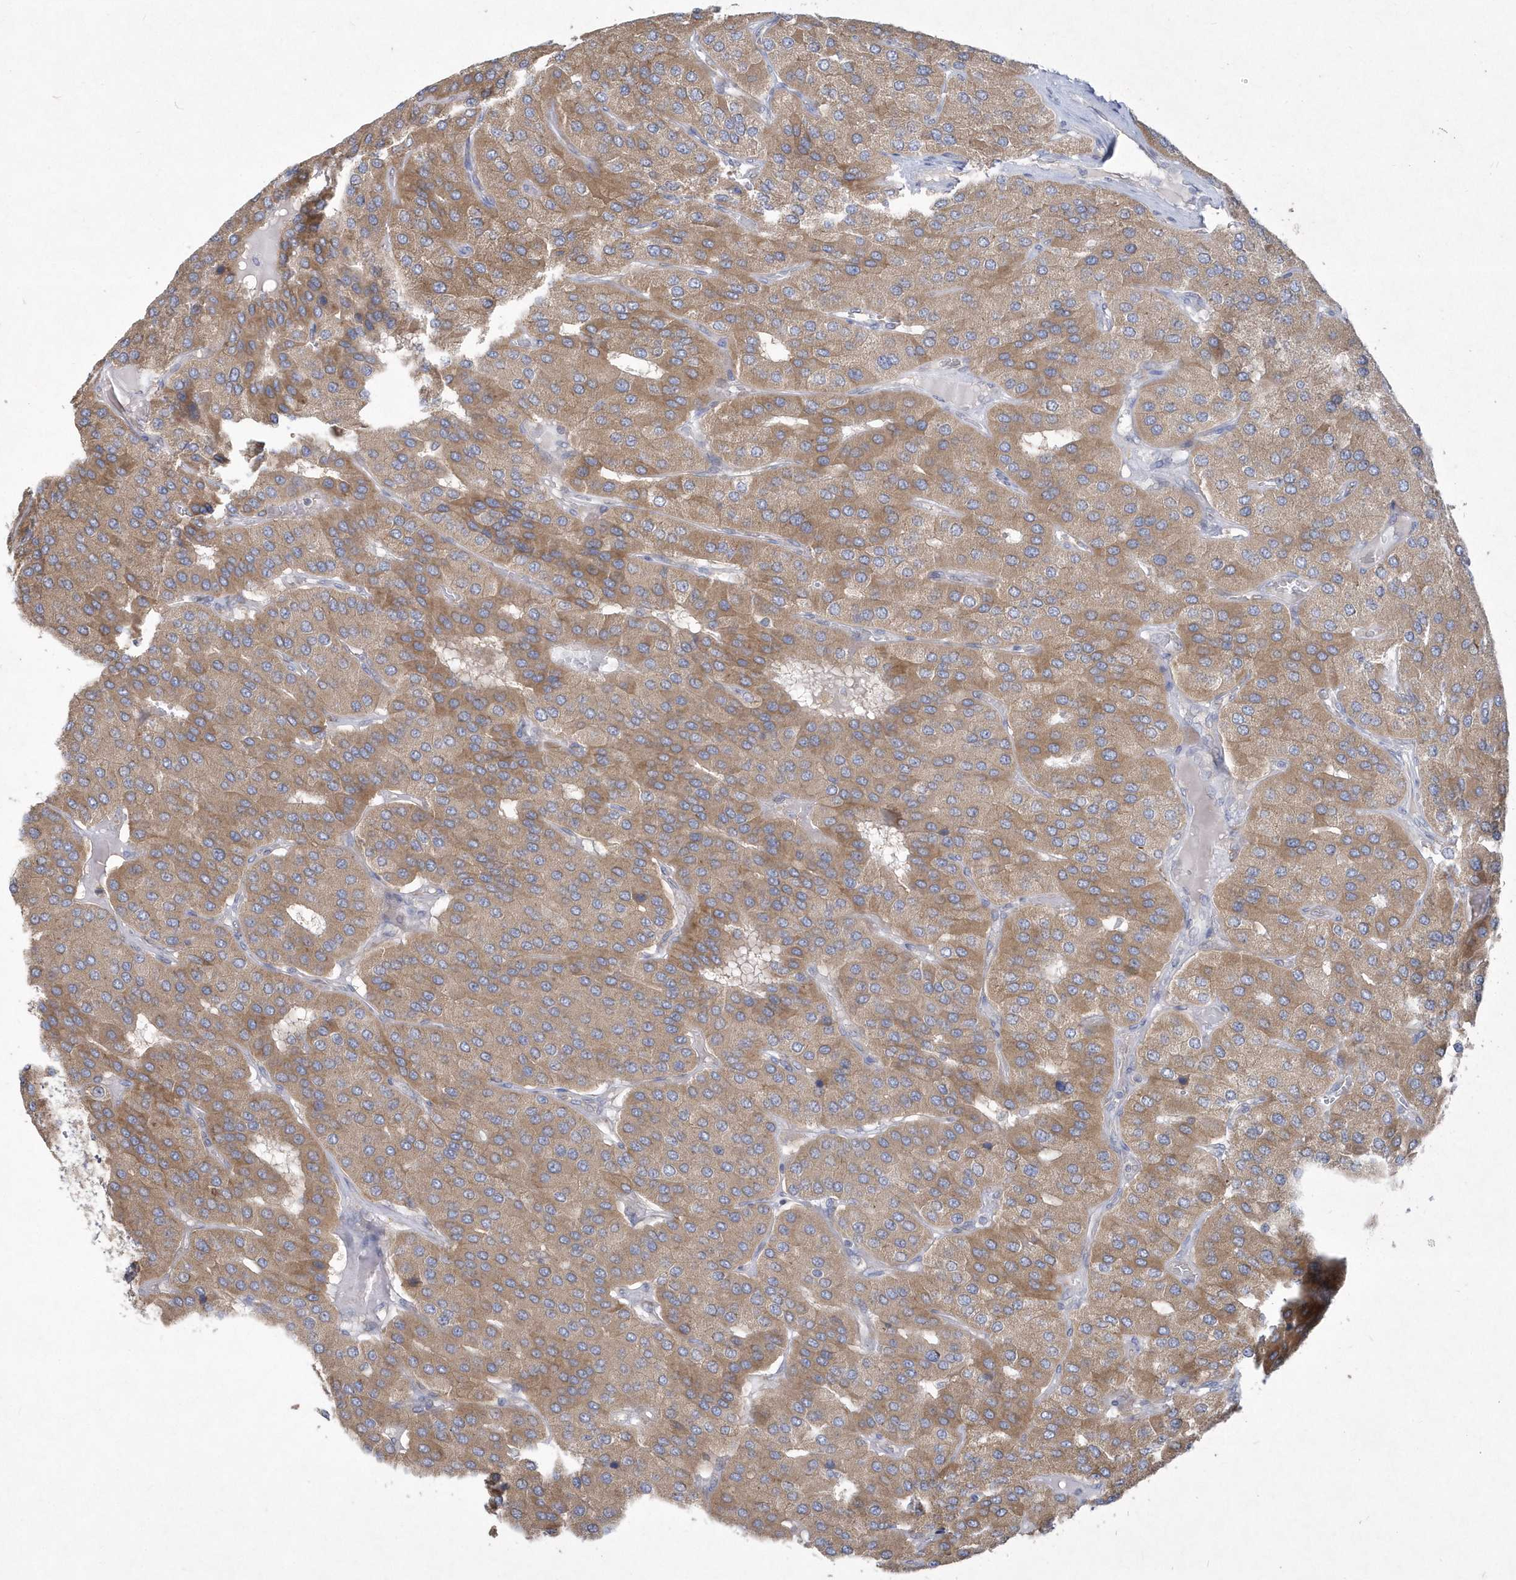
{"staining": {"intensity": "moderate", "quantity": ">75%", "location": "cytoplasmic/membranous"}, "tissue": "parathyroid gland", "cell_type": "Glandular cells", "image_type": "normal", "snomed": [{"axis": "morphology", "description": "Normal tissue, NOS"}, {"axis": "morphology", "description": "Adenoma, NOS"}, {"axis": "topography", "description": "Parathyroid gland"}], "caption": "Parathyroid gland stained with IHC demonstrates moderate cytoplasmic/membranous expression in approximately >75% of glandular cells. (DAB (3,3'-diaminobenzidine) = brown stain, brightfield microscopy at high magnification).", "gene": "DGAT1", "patient": {"sex": "female", "age": 86}}